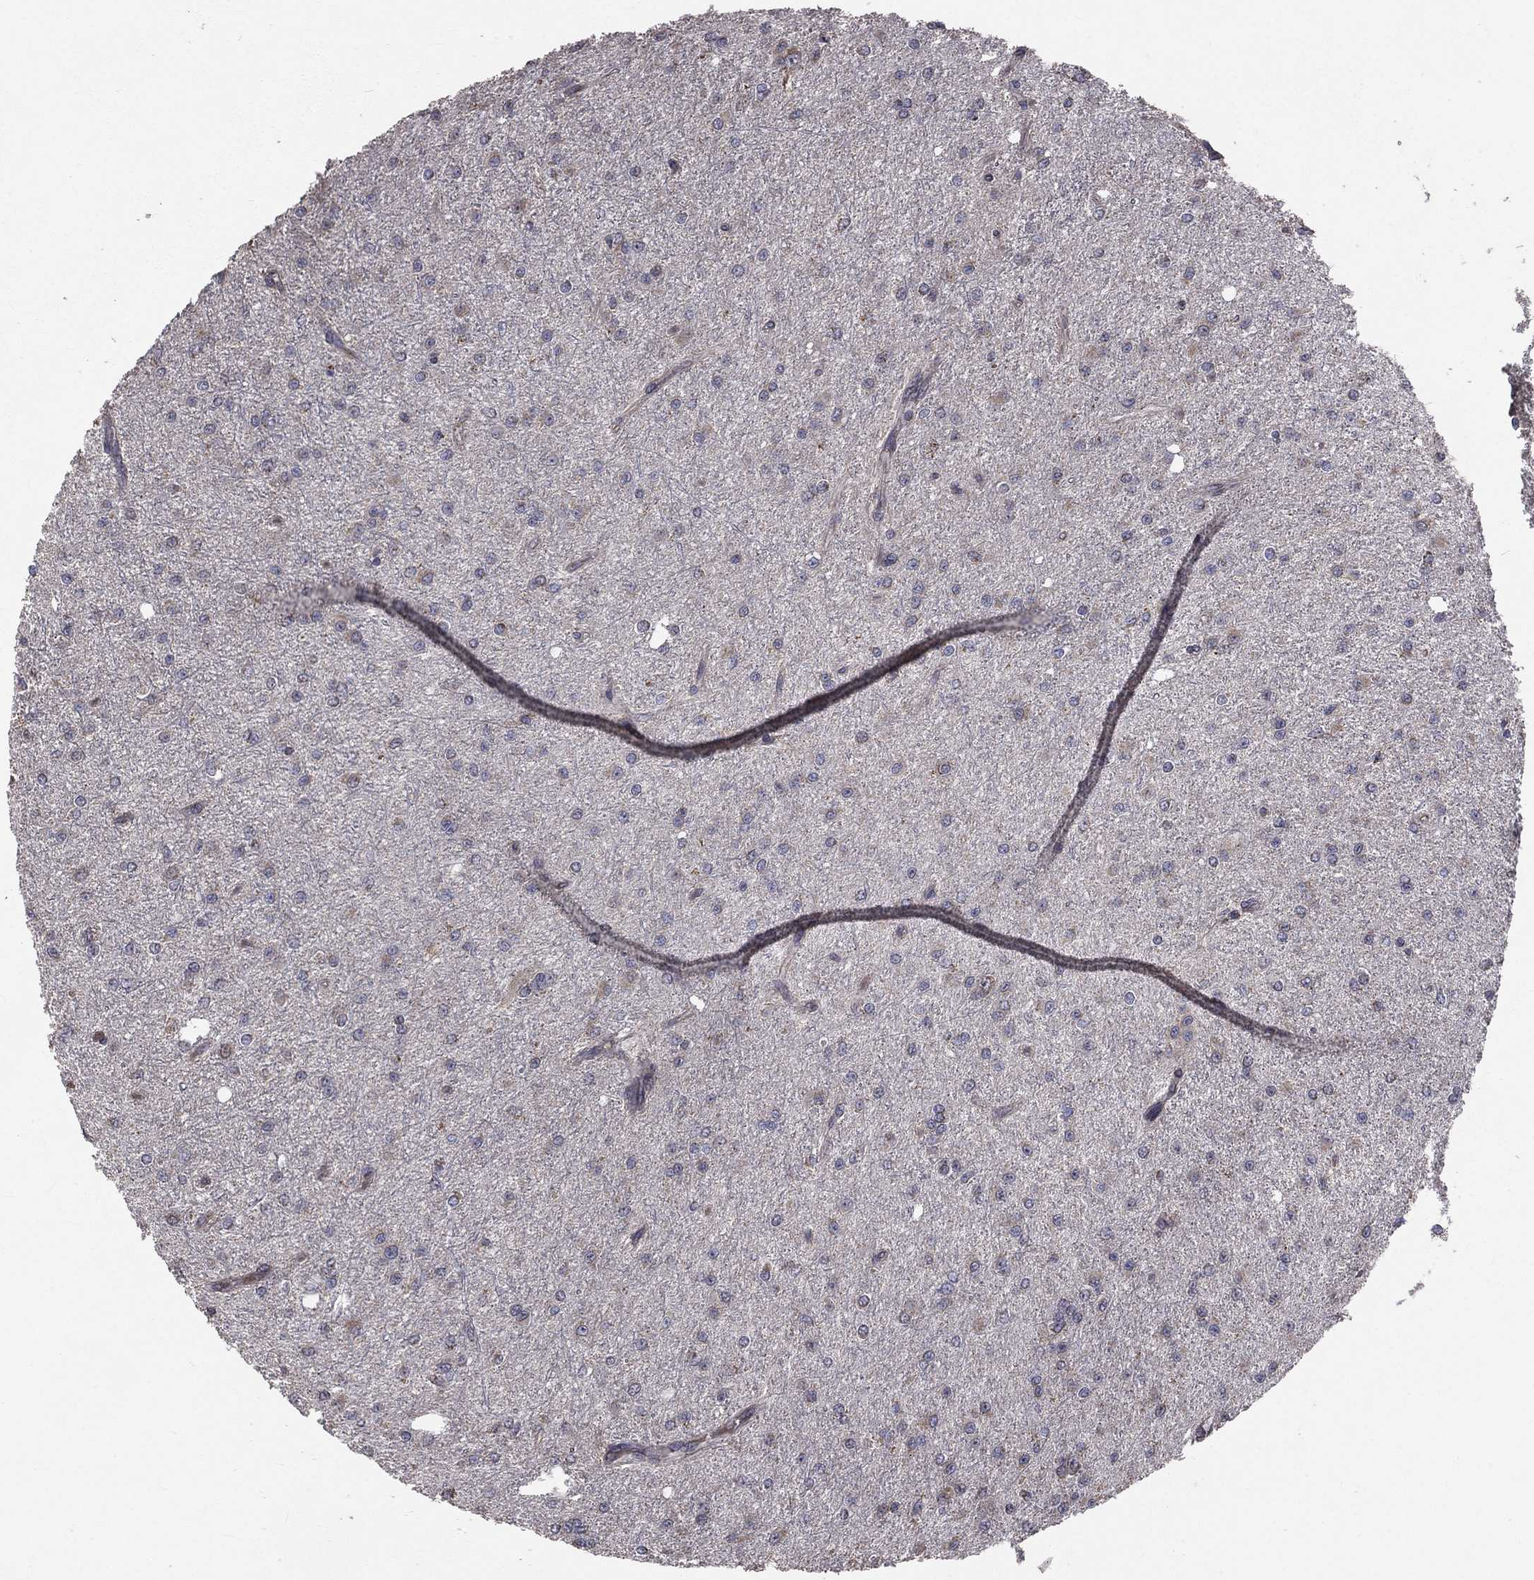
{"staining": {"intensity": "negative", "quantity": "none", "location": "none"}, "tissue": "glioma", "cell_type": "Tumor cells", "image_type": "cancer", "snomed": [{"axis": "morphology", "description": "Glioma, malignant, Low grade"}, {"axis": "topography", "description": "Brain"}], "caption": "An image of glioma stained for a protein displays no brown staining in tumor cells.", "gene": "MRPL46", "patient": {"sex": "male", "age": 27}}